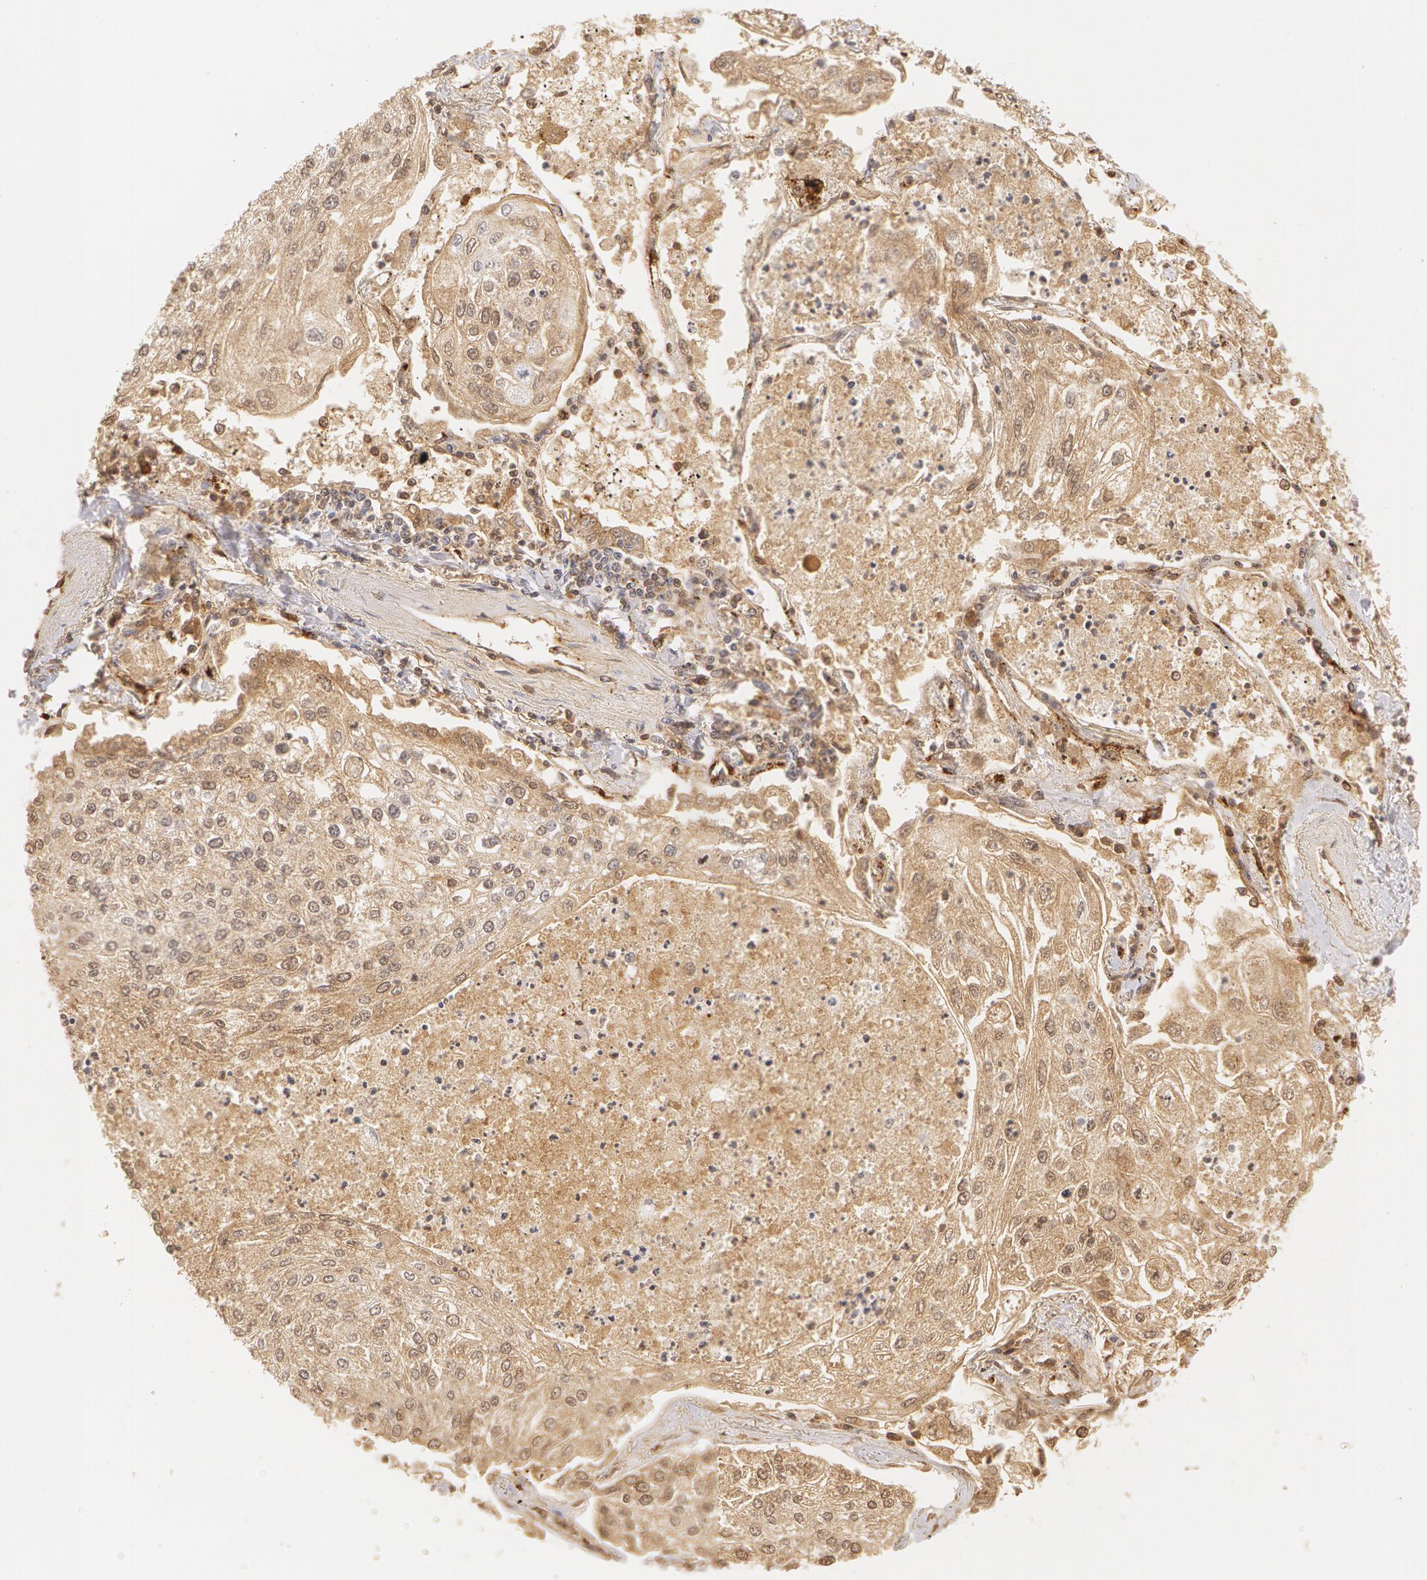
{"staining": {"intensity": "weak", "quantity": "25%-75%", "location": "cytoplasmic/membranous"}, "tissue": "lung cancer", "cell_type": "Tumor cells", "image_type": "cancer", "snomed": [{"axis": "morphology", "description": "Squamous cell carcinoma, NOS"}, {"axis": "topography", "description": "Lung"}], "caption": "This is a micrograph of immunohistochemistry (IHC) staining of lung squamous cell carcinoma, which shows weak positivity in the cytoplasmic/membranous of tumor cells.", "gene": "VWF", "patient": {"sex": "male", "age": 75}}